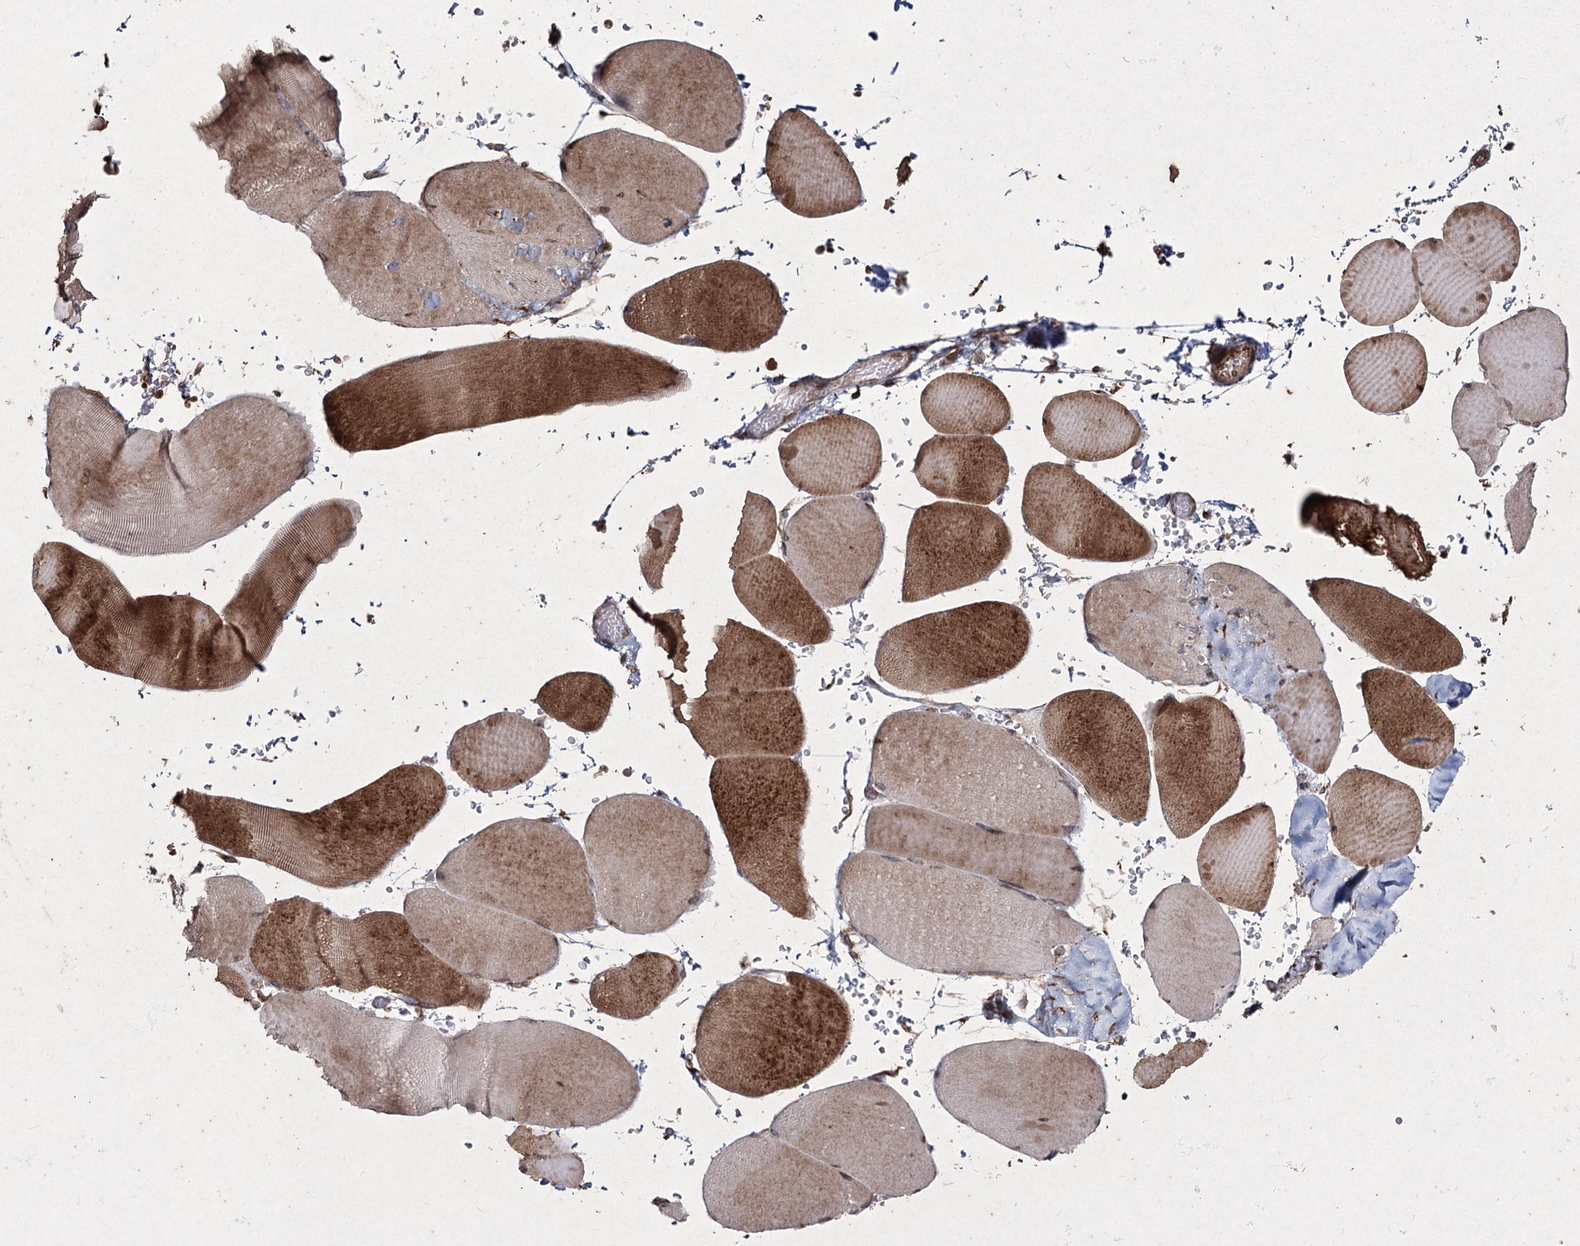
{"staining": {"intensity": "strong", "quantity": "25%-75%", "location": "cytoplasmic/membranous"}, "tissue": "skeletal muscle", "cell_type": "Myocytes", "image_type": "normal", "snomed": [{"axis": "morphology", "description": "Normal tissue, NOS"}, {"axis": "topography", "description": "Skeletal muscle"}, {"axis": "topography", "description": "Head-Neck"}], "caption": "Protein staining exhibits strong cytoplasmic/membranous expression in about 25%-75% of myocytes in unremarkable skeletal muscle.", "gene": "PRC1", "patient": {"sex": "male", "age": 66}}